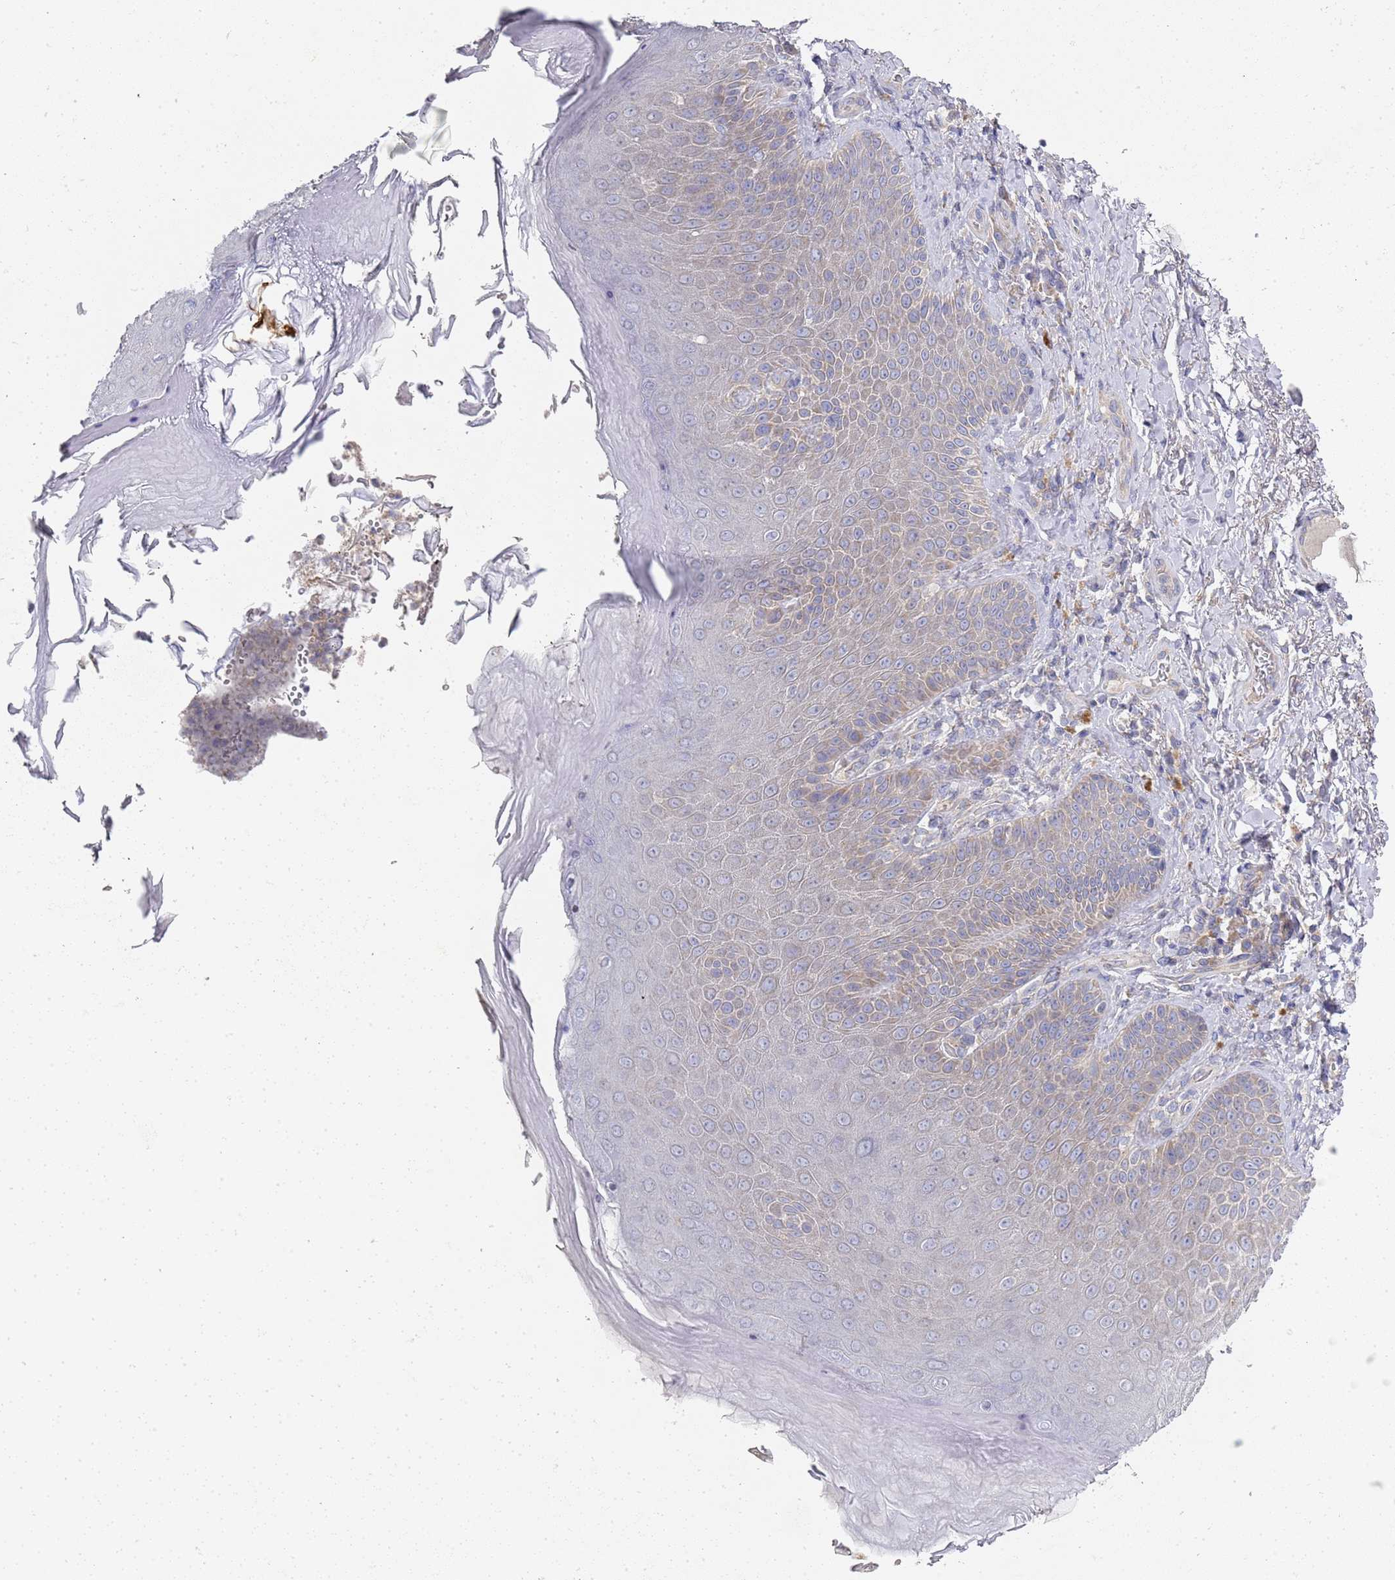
{"staining": {"intensity": "weak", "quantity": "<25%", "location": "cytoplasmic/membranous"}, "tissue": "skin", "cell_type": "Epidermal cells", "image_type": "normal", "snomed": [{"axis": "morphology", "description": "Normal tissue, NOS"}, {"axis": "topography", "description": "Anal"}], "caption": "Histopathology image shows no significant protein staining in epidermal cells of normal skin.", "gene": "NPEPPS", "patient": {"sex": "female", "age": 89}}